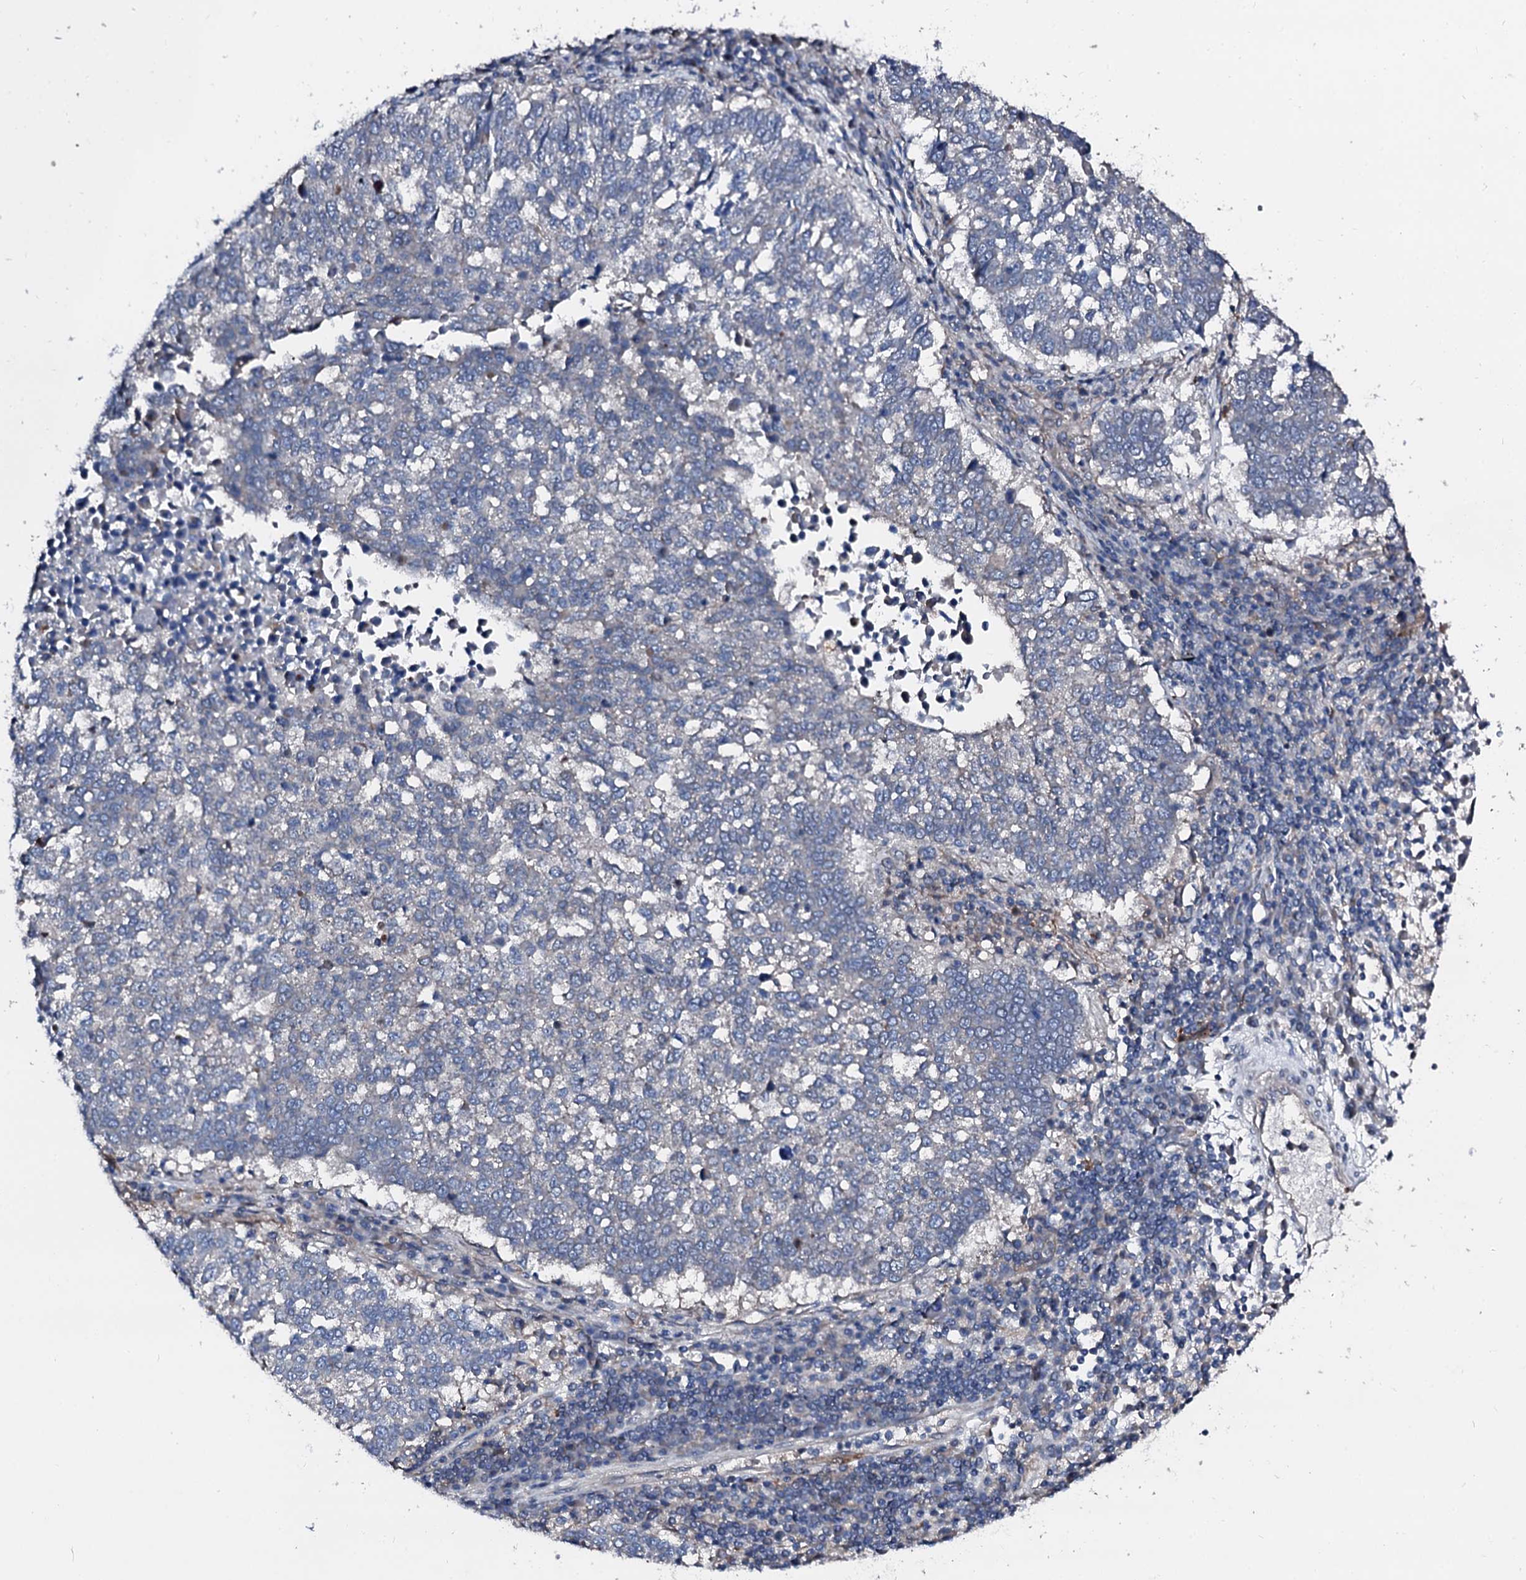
{"staining": {"intensity": "negative", "quantity": "none", "location": "none"}, "tissue": "lung cancer", "cell_type": "Tumor cells", "image_type": "cancer", "snomed": [{"axis": "morphology", "description": "Squamous cell carcinoma, NOS"}, {"axis": "topography", "description": "Lung"}], "caption": "Tumor cells show no significant expression in lung cancer (squamous cell carcinoma). (Brightfield microscopy of DAB immunohistochemistry (IHC) at high magnification).", "gene": "TRAFD1", "patient": {"sex": "male", "age": 73}}